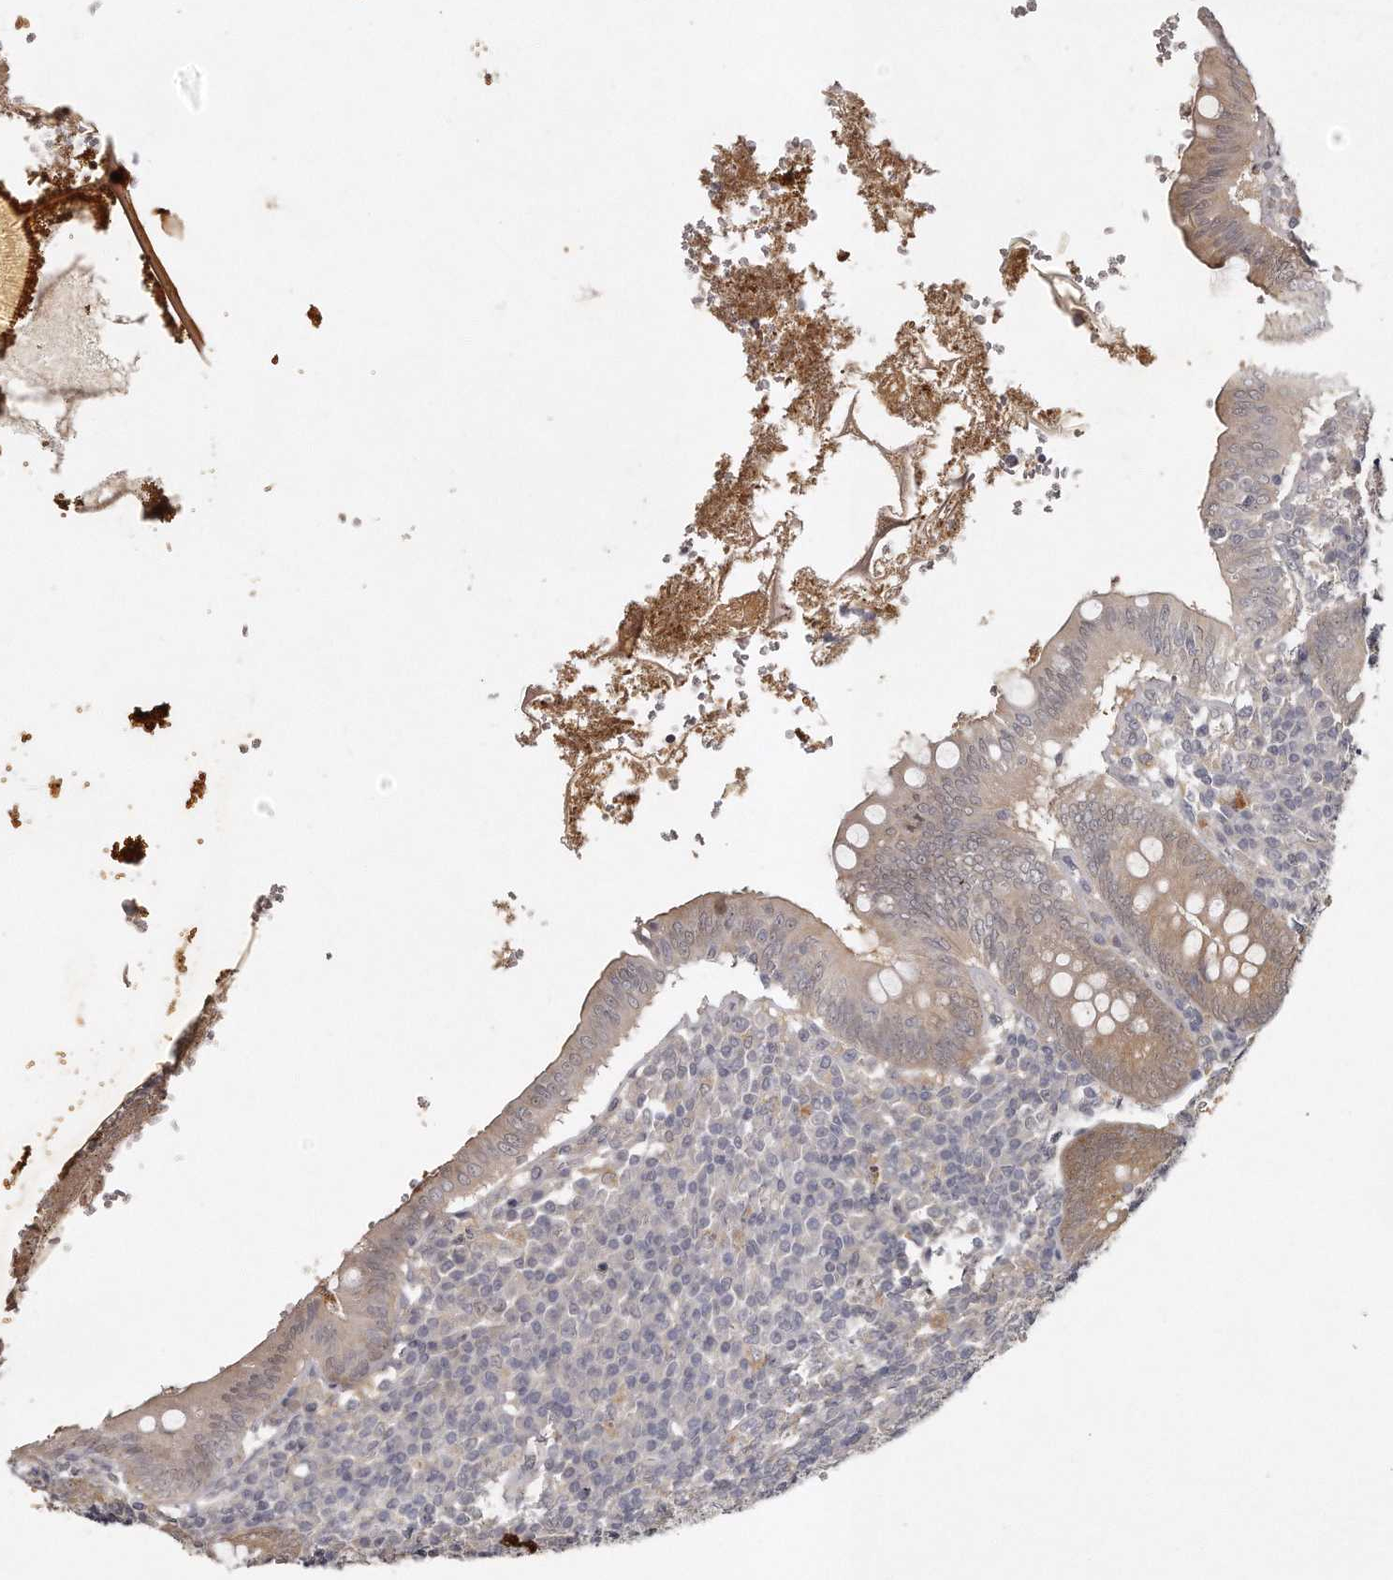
{"staining": {"intensity": "moderate", "quantity": "25%-75%", "location": "cytoplasmic/membranous"}, "tissue": "appendix", "cell_type": "Glandular cells", "image_type": "normal", "snomed": [{"axis": "morphology", "description": "Normal tissue, NOS"}, {"axis": "topography", "description": "Appendix"}], "caption": "IHC (DAB (3,3'-diaminobenzidine)) staining of unremarkable appendix reveals moderate cytoplasmic/membranous protein staining in about 25%-75% of glandular cells. (brown staining indicates protein expression, while blue staining denotes nuclei).", "gene": "GGCT", "patient": {"sex": "male", "age": 8}}